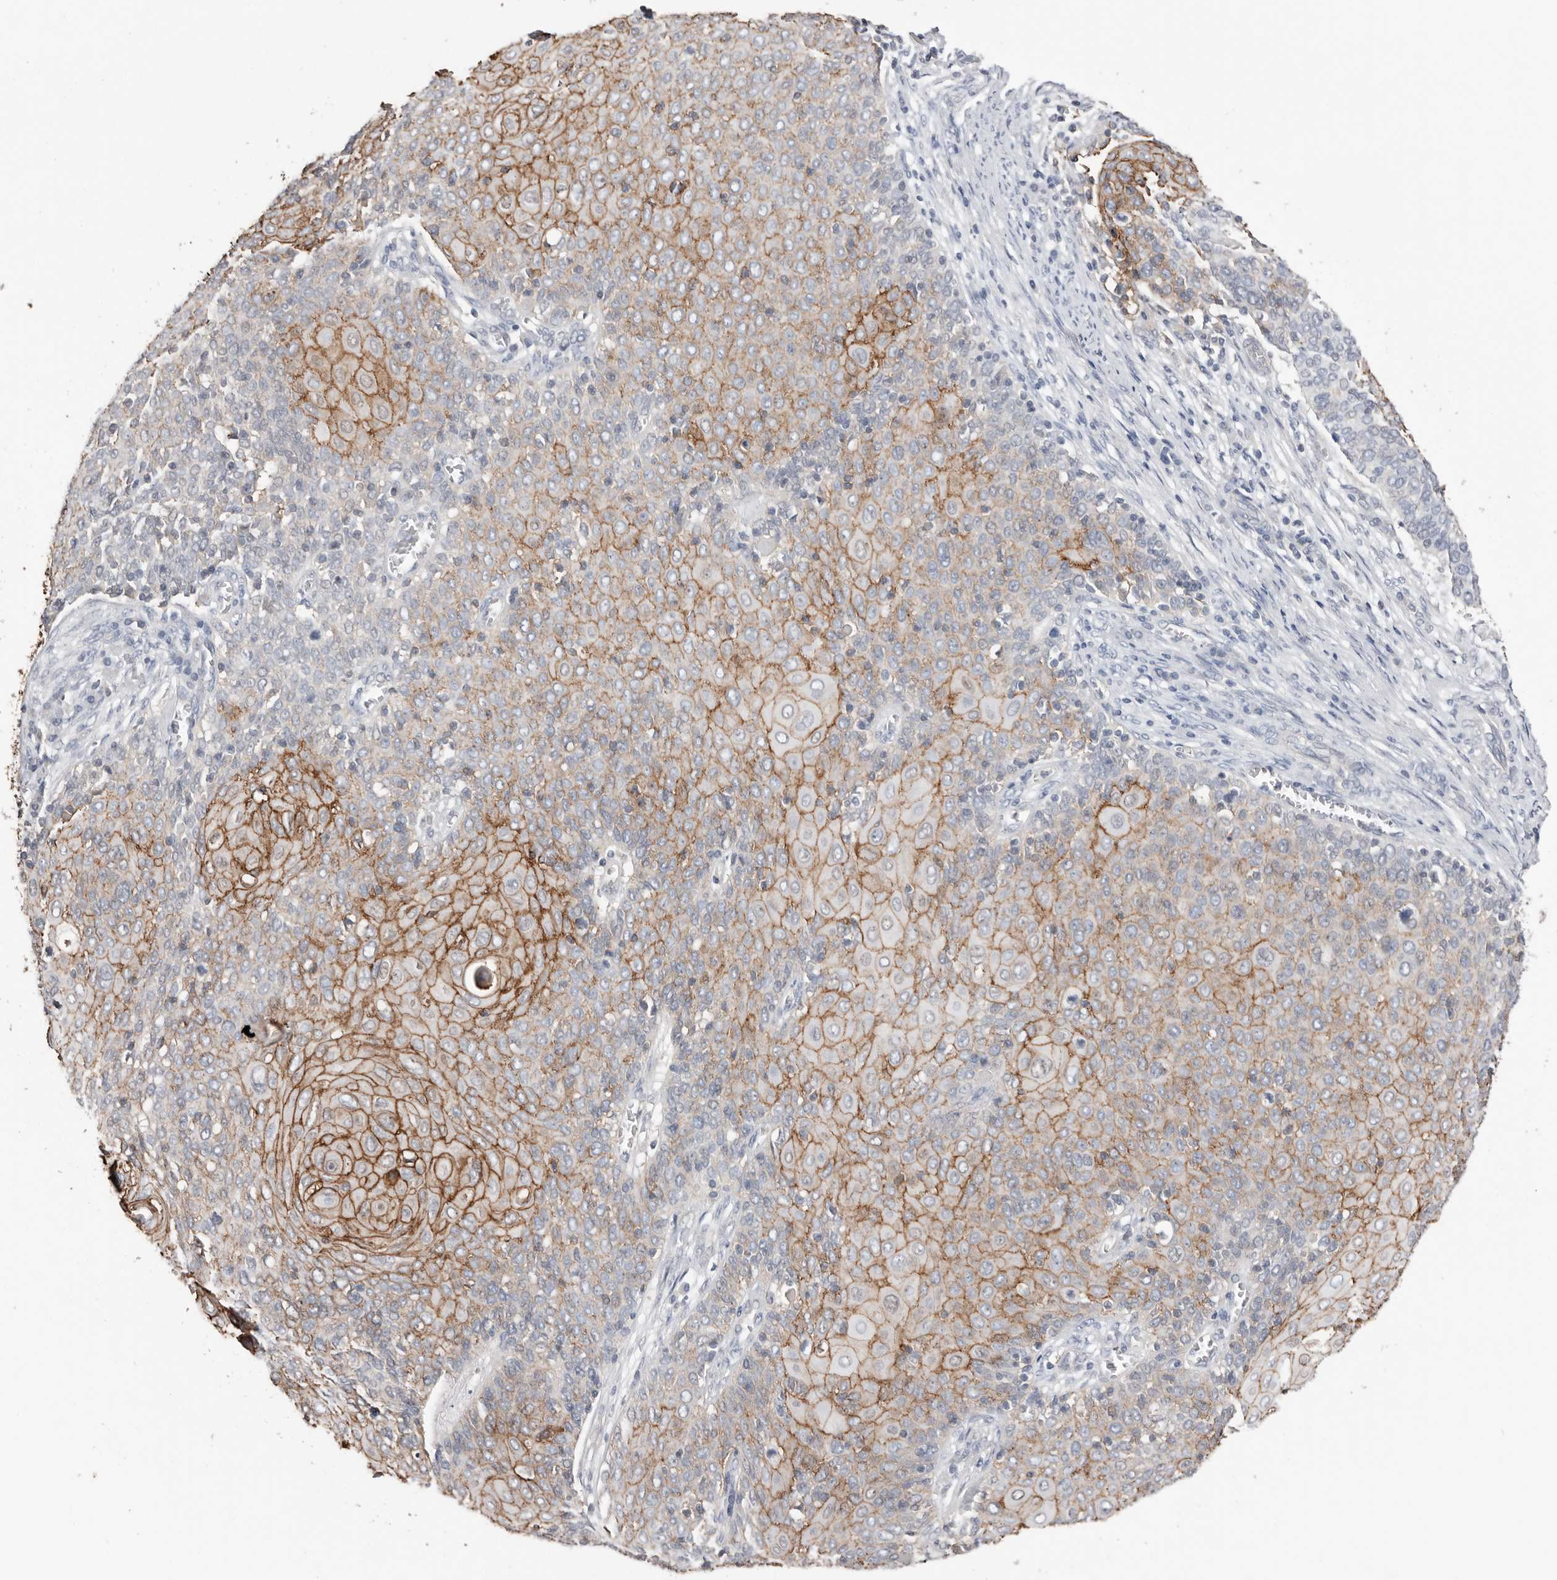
{"staining": {"intensity": "moderate", "quantity": "25%-75%", "location": "cytoplasmic/membranous"}, "tissue": "cervical cancer", "cell_type": "Tumor cells", "image_type": "cancer", "snomed": [{"axis": "morphology", "description": "Squamous cell carcinoma, NOS"}, {"axis": "topography", "description": "Cervix"}], "caption": "Cervical squamous cell carcinoma stained with immunohistochemistry (IHC) reveals moderate cytoplasmic/membranous positivity in approximately 25%-75% of tumor cells.", "gene": "S100A14", "patient": {"sex": "female", "age": 39}}